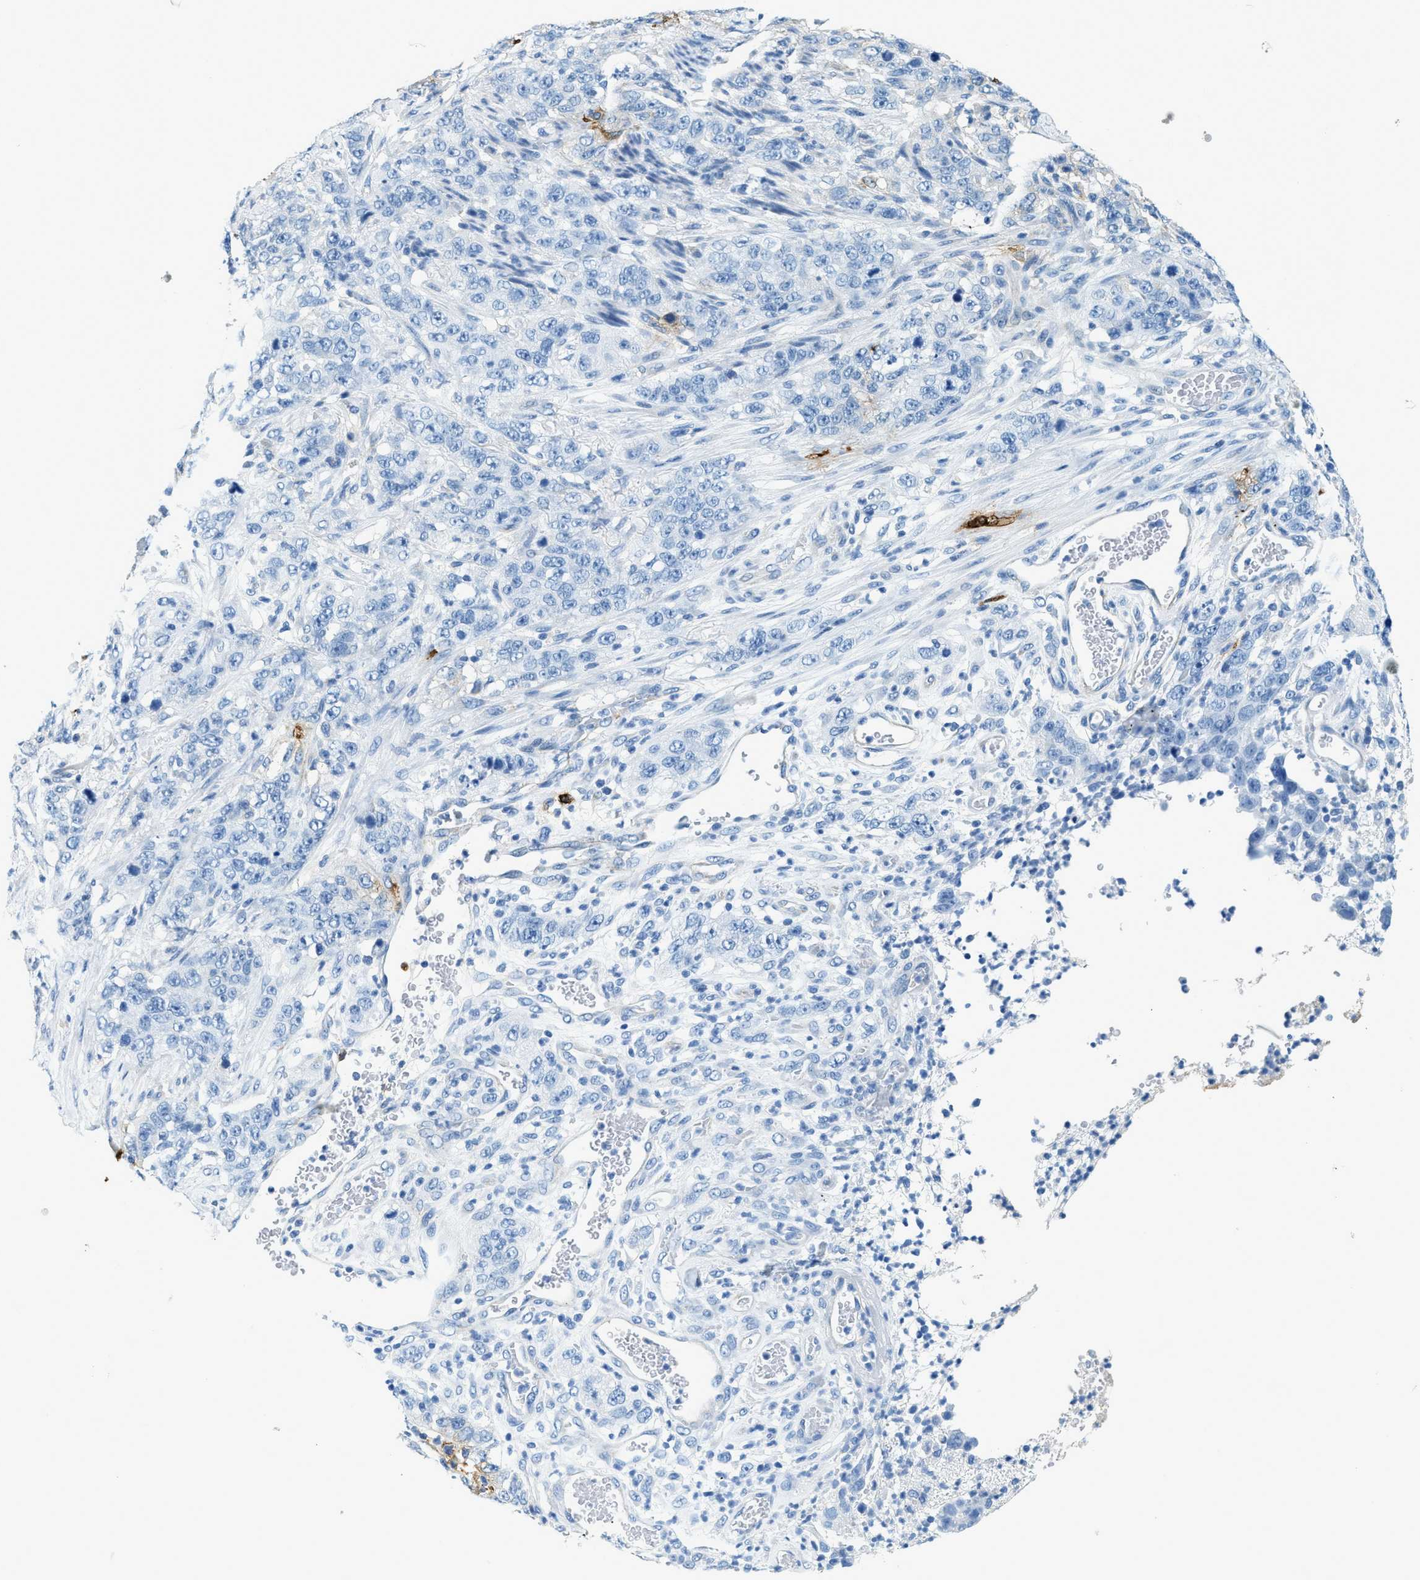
{"staining": {"intensity": "negative", "quantity": "none", "location": "none"}, "tissue": "stomach cancer", "cell_type": "Tumor cells", "image_type": "cancer", "snomed": [{"axis": "morphology", "description": "Adenocarcinoma, NOS"}, {"axis": "topography", "description": "Stomach"}], "caption": "High power microscopy micrograph of an immunohistochemistry photomicrograph of adenocarcinoma (stomach), revealing no significant staining in tumor cells. Brightfield microscopy of IHC stained with DAB (3,3'-diaminobenzidine) (brown) and hematoxylin (blue), captured at high magnification.", "gene": "TPSAB1", "patient": {"sex": "male", "age": 48}}